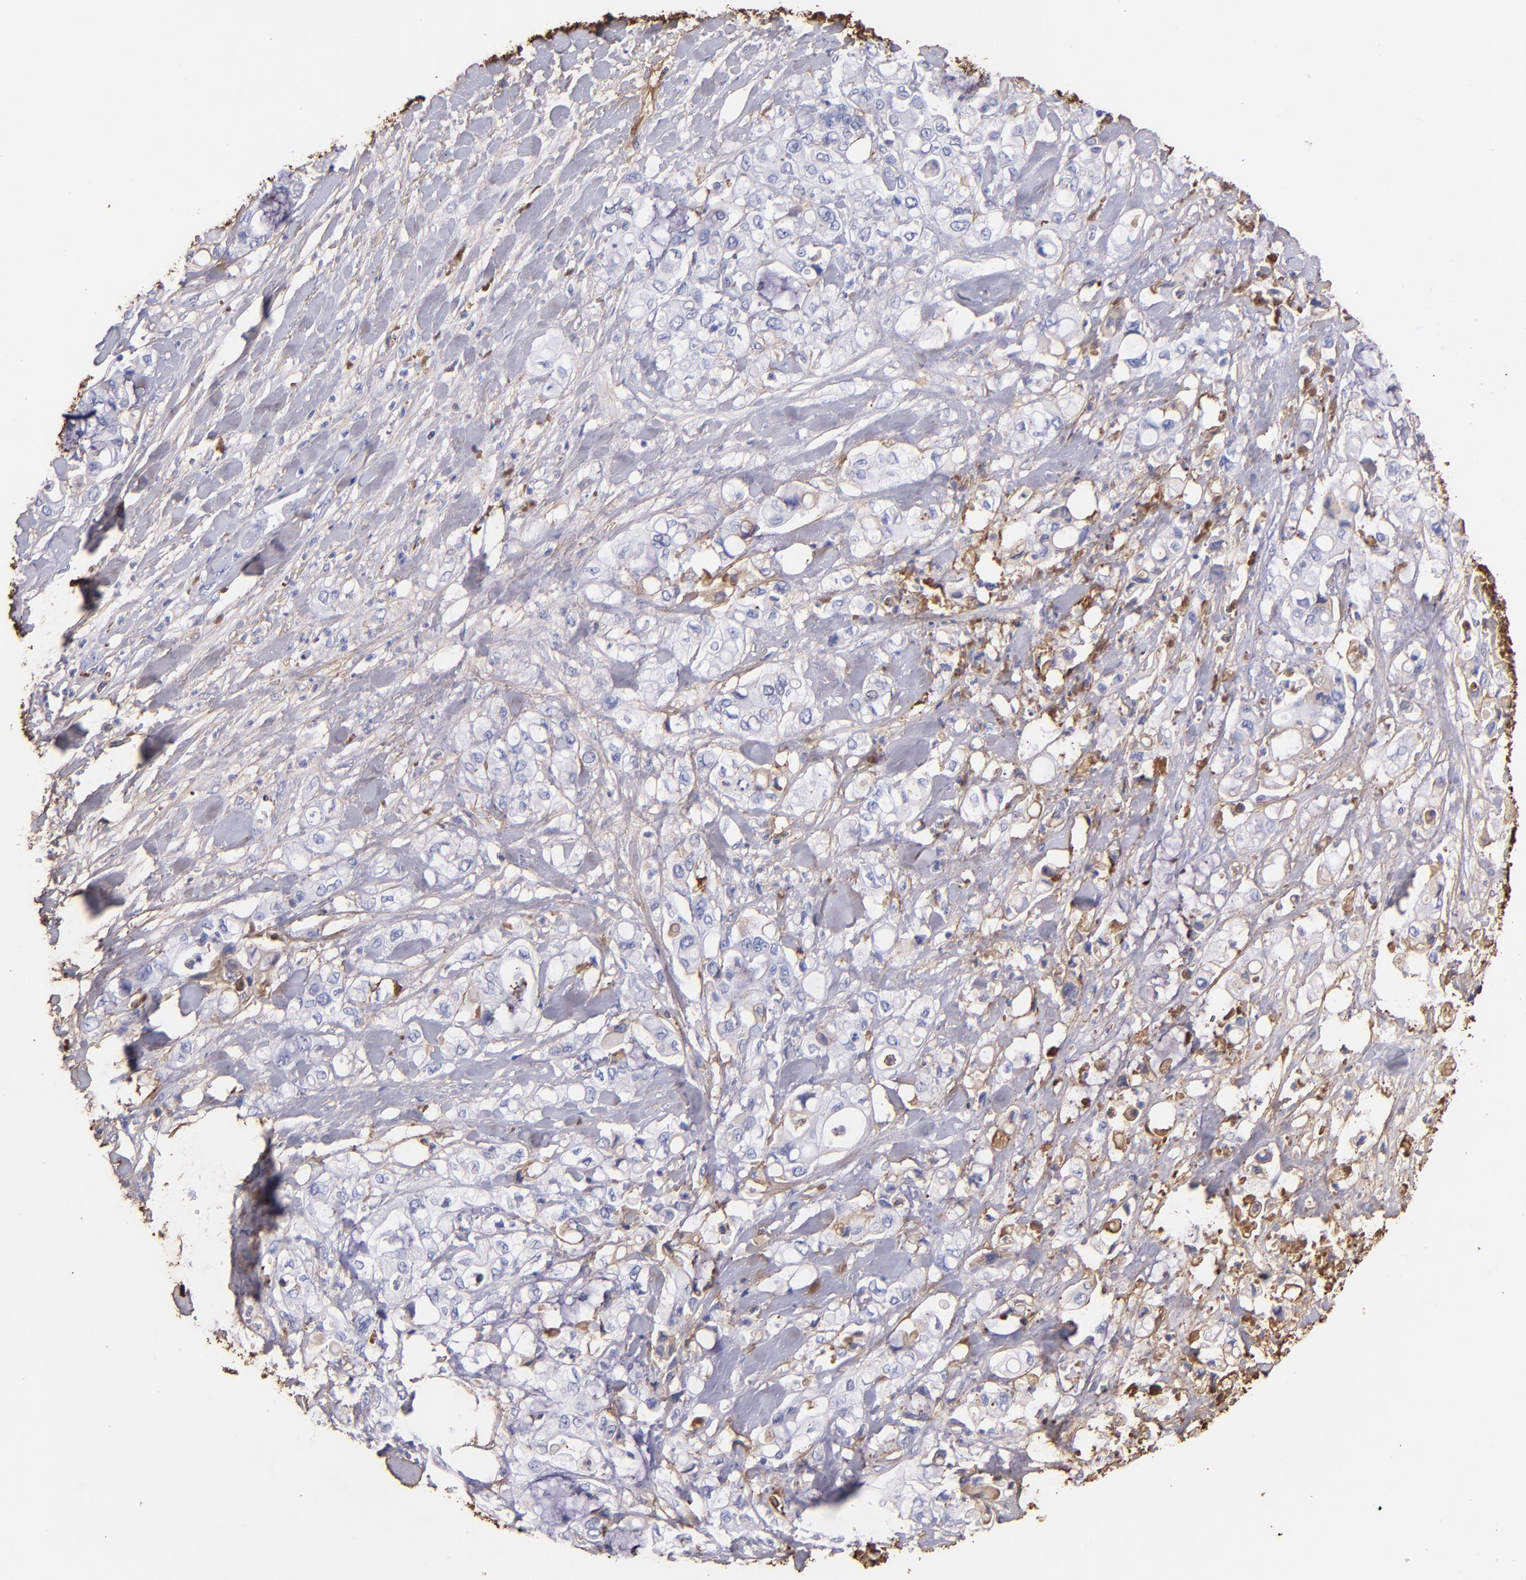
{"staining": {"intensity": "negative", "quantity": "none", "location": "none"}, "tissue": "pancreatic cancer", "cell_type": "Tumor cells", "image_type": "cancer", "snomed": [{"axis": "morphology", "description": "Adenocarcinoma, NOS"}, {"axis": "topography", "description": "Pancreas"}], "caption": "IHC image of neoplastic tissue: human pancreatic cancer (adenocarcinoma) stained with DAB reveals no significant protein staining in tumor cells. Brightfield microscopy of immunohistochemistry stained with DAB (brown) and hematoxylin (blue), captured at high magnification.", "gene": "FGB", "patient": {"sex": "male", "age": 70}}